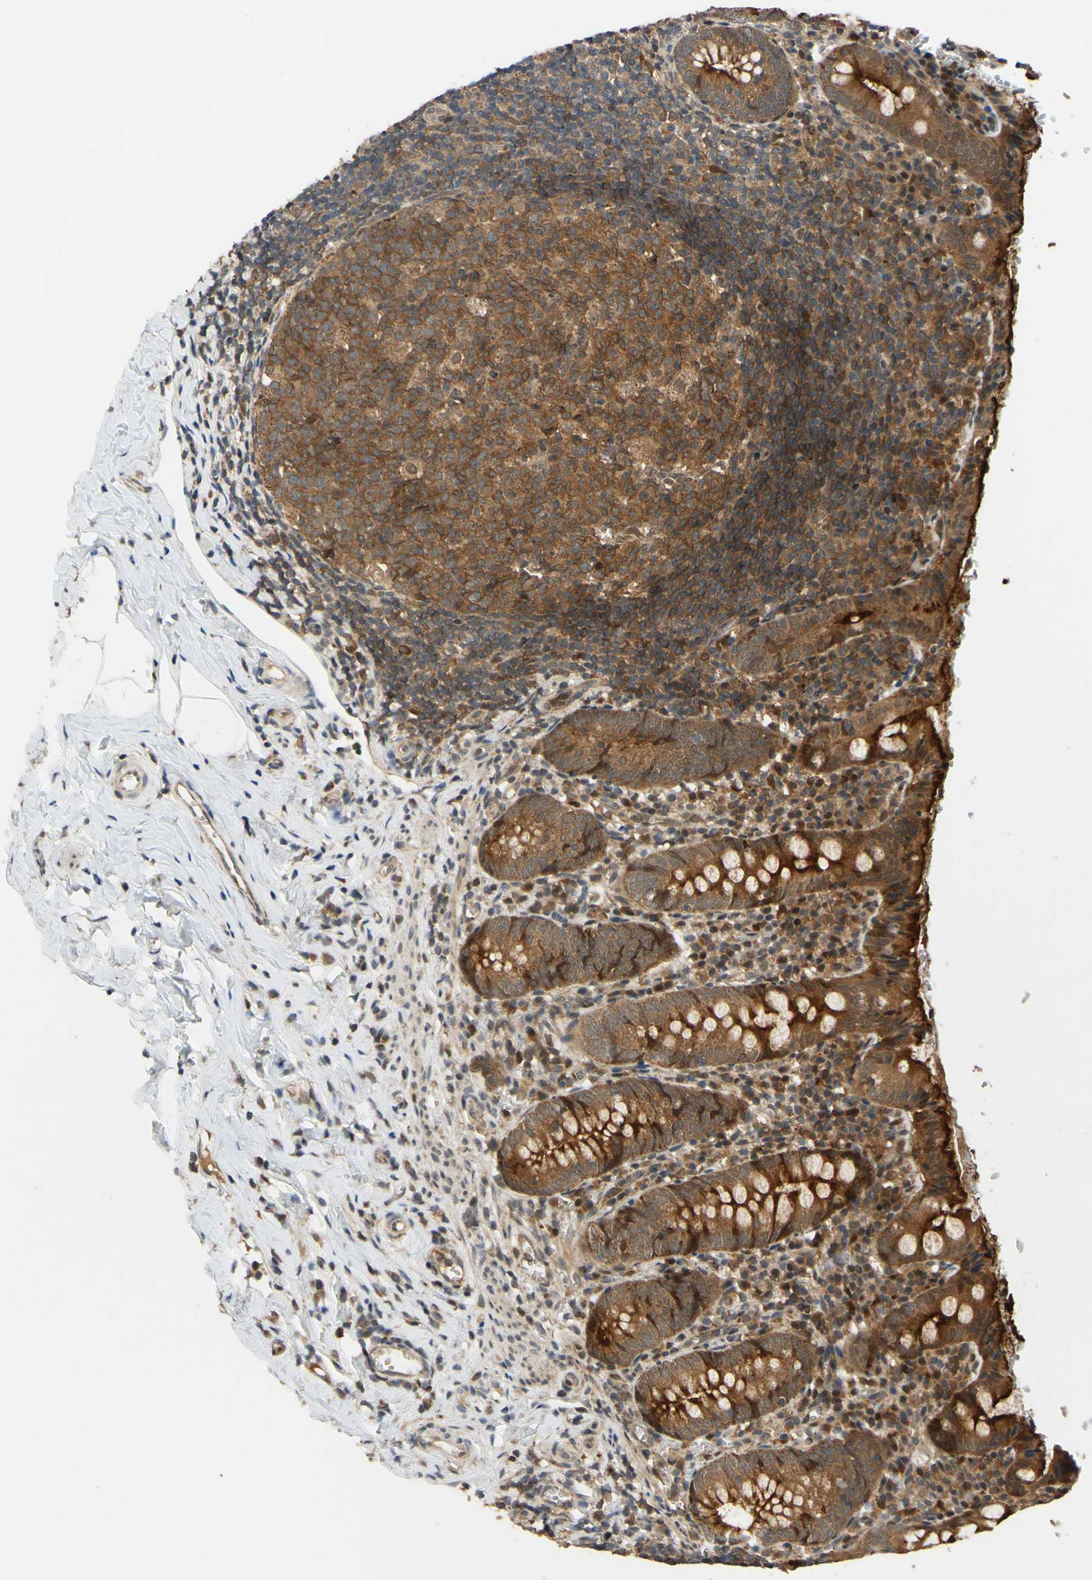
{"staining": {"intensity": "strong", "quantity": ">75%", "location": "cytoplasmic/membranous"}, "tissue": "appendix", "cell_type": "Glandular cells", "image_type": "normal", "snomed": [{"axis": "morphology", "description": "Normal tissue, NOS"}, {"axis": "topography", "description": "Appendix"}], "caption": "A high amount of strong cytoplasmic/membranous expression is seen in approximately >75% of glandular cells in normal appendix. Using DAB (brown) and hematoxylin (blue) stains, captured at high magnification using brightfield microscopy.", "gene": "ABCC8", "patient": {"sex": "female", "age": 10}}